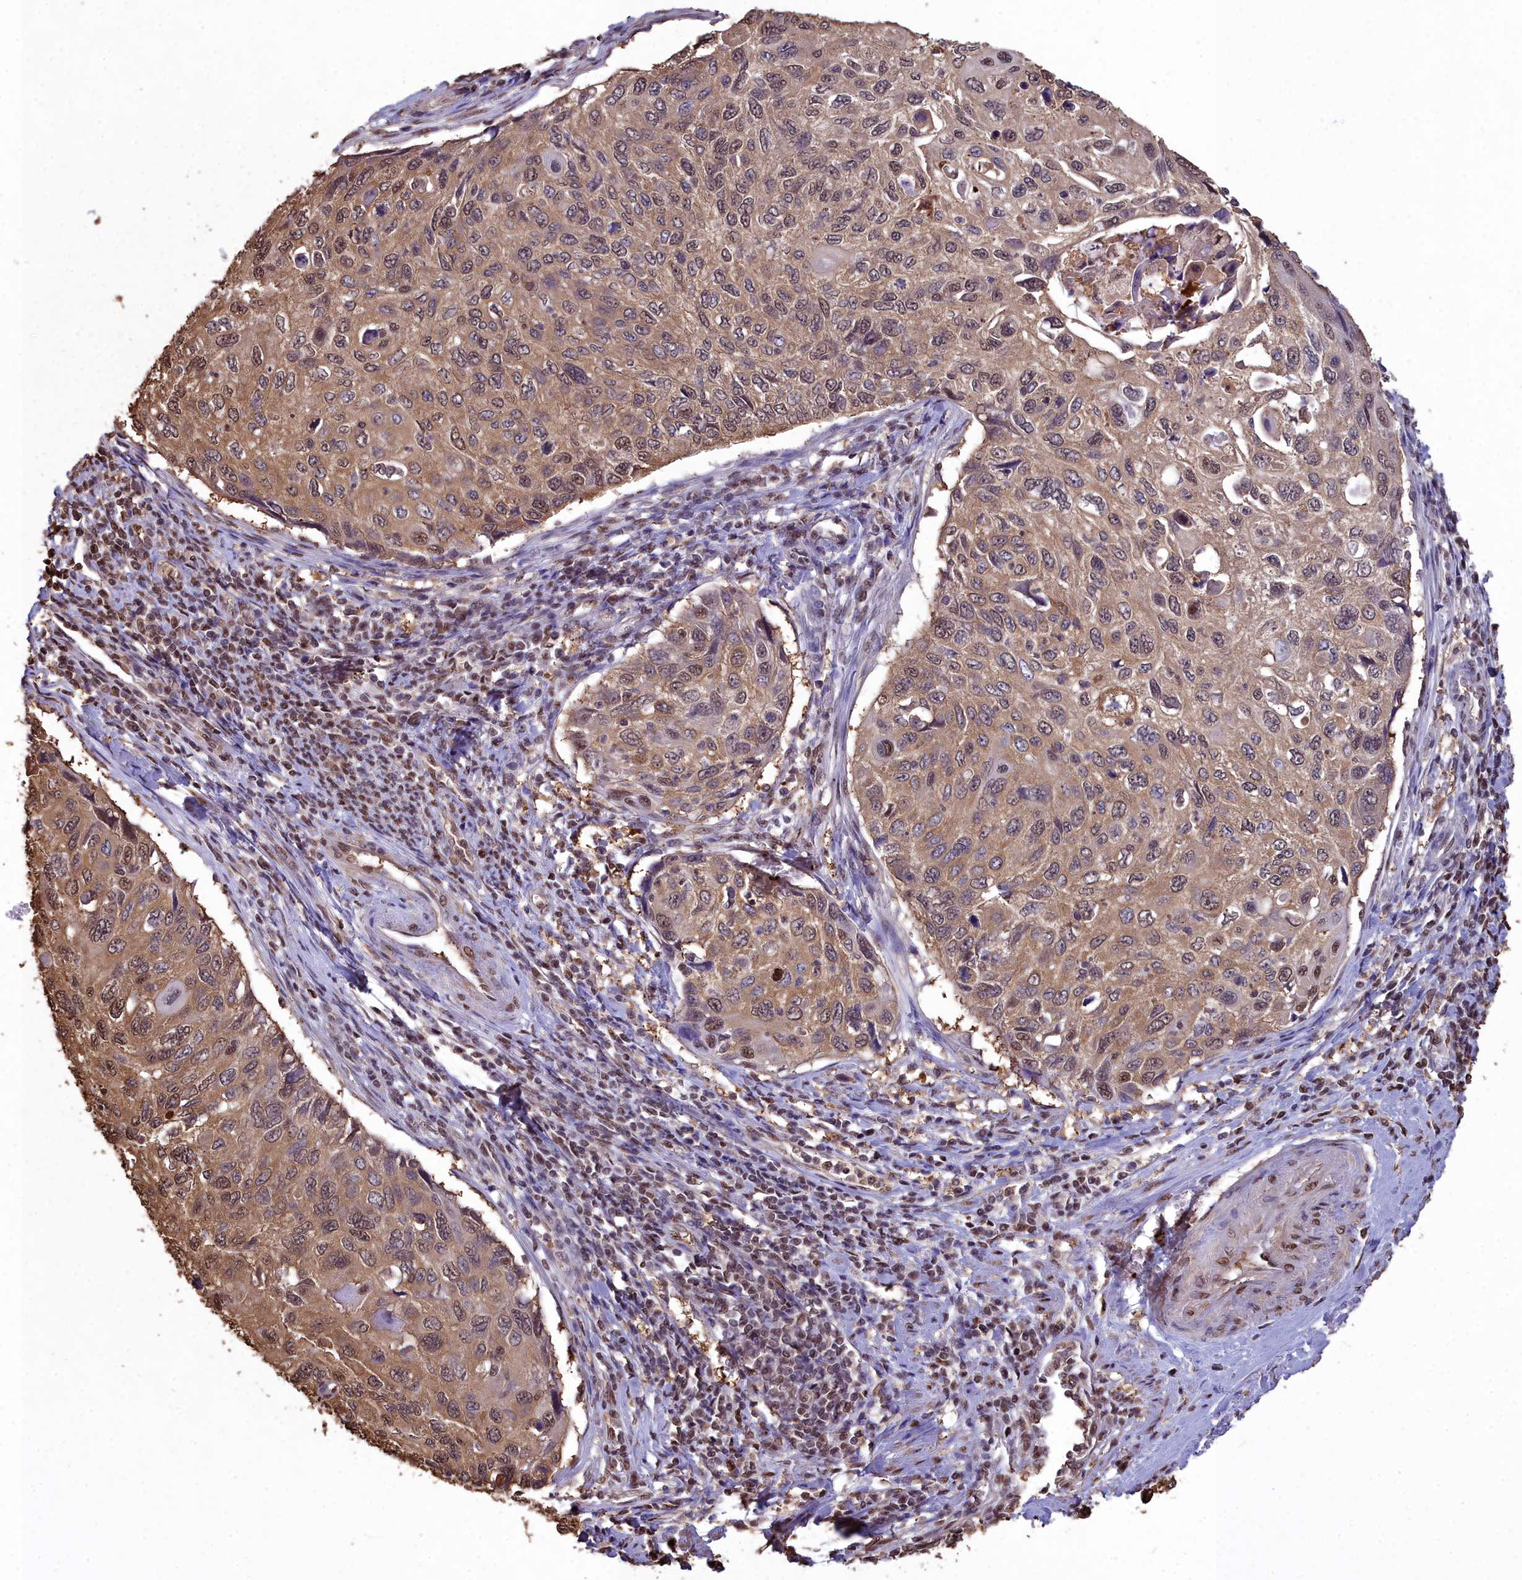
{"staining": {"intensity": "moderate", "quantity": ">75%", "location": "cytoplasmic/membranous,nuclear"}, "tissue": "cervical cancer", "cell_type": "Tumor cells", "image_type": "cancer", "snomed": [{"axis": "morphology", "description": "Squamous cell carcinoma, NOS"}, {"axis": "topography", "description": "Cervix"}], "caption": "Cervical squamous cell carcinoma tissue displays moderate cytoplasmic/membranous and nuclear positivity in approximately >75% of tumor cells, visualized by immunohistochemistry.", "gene": "GAPDH", "patient": {"sex": "female", "age": 70}}